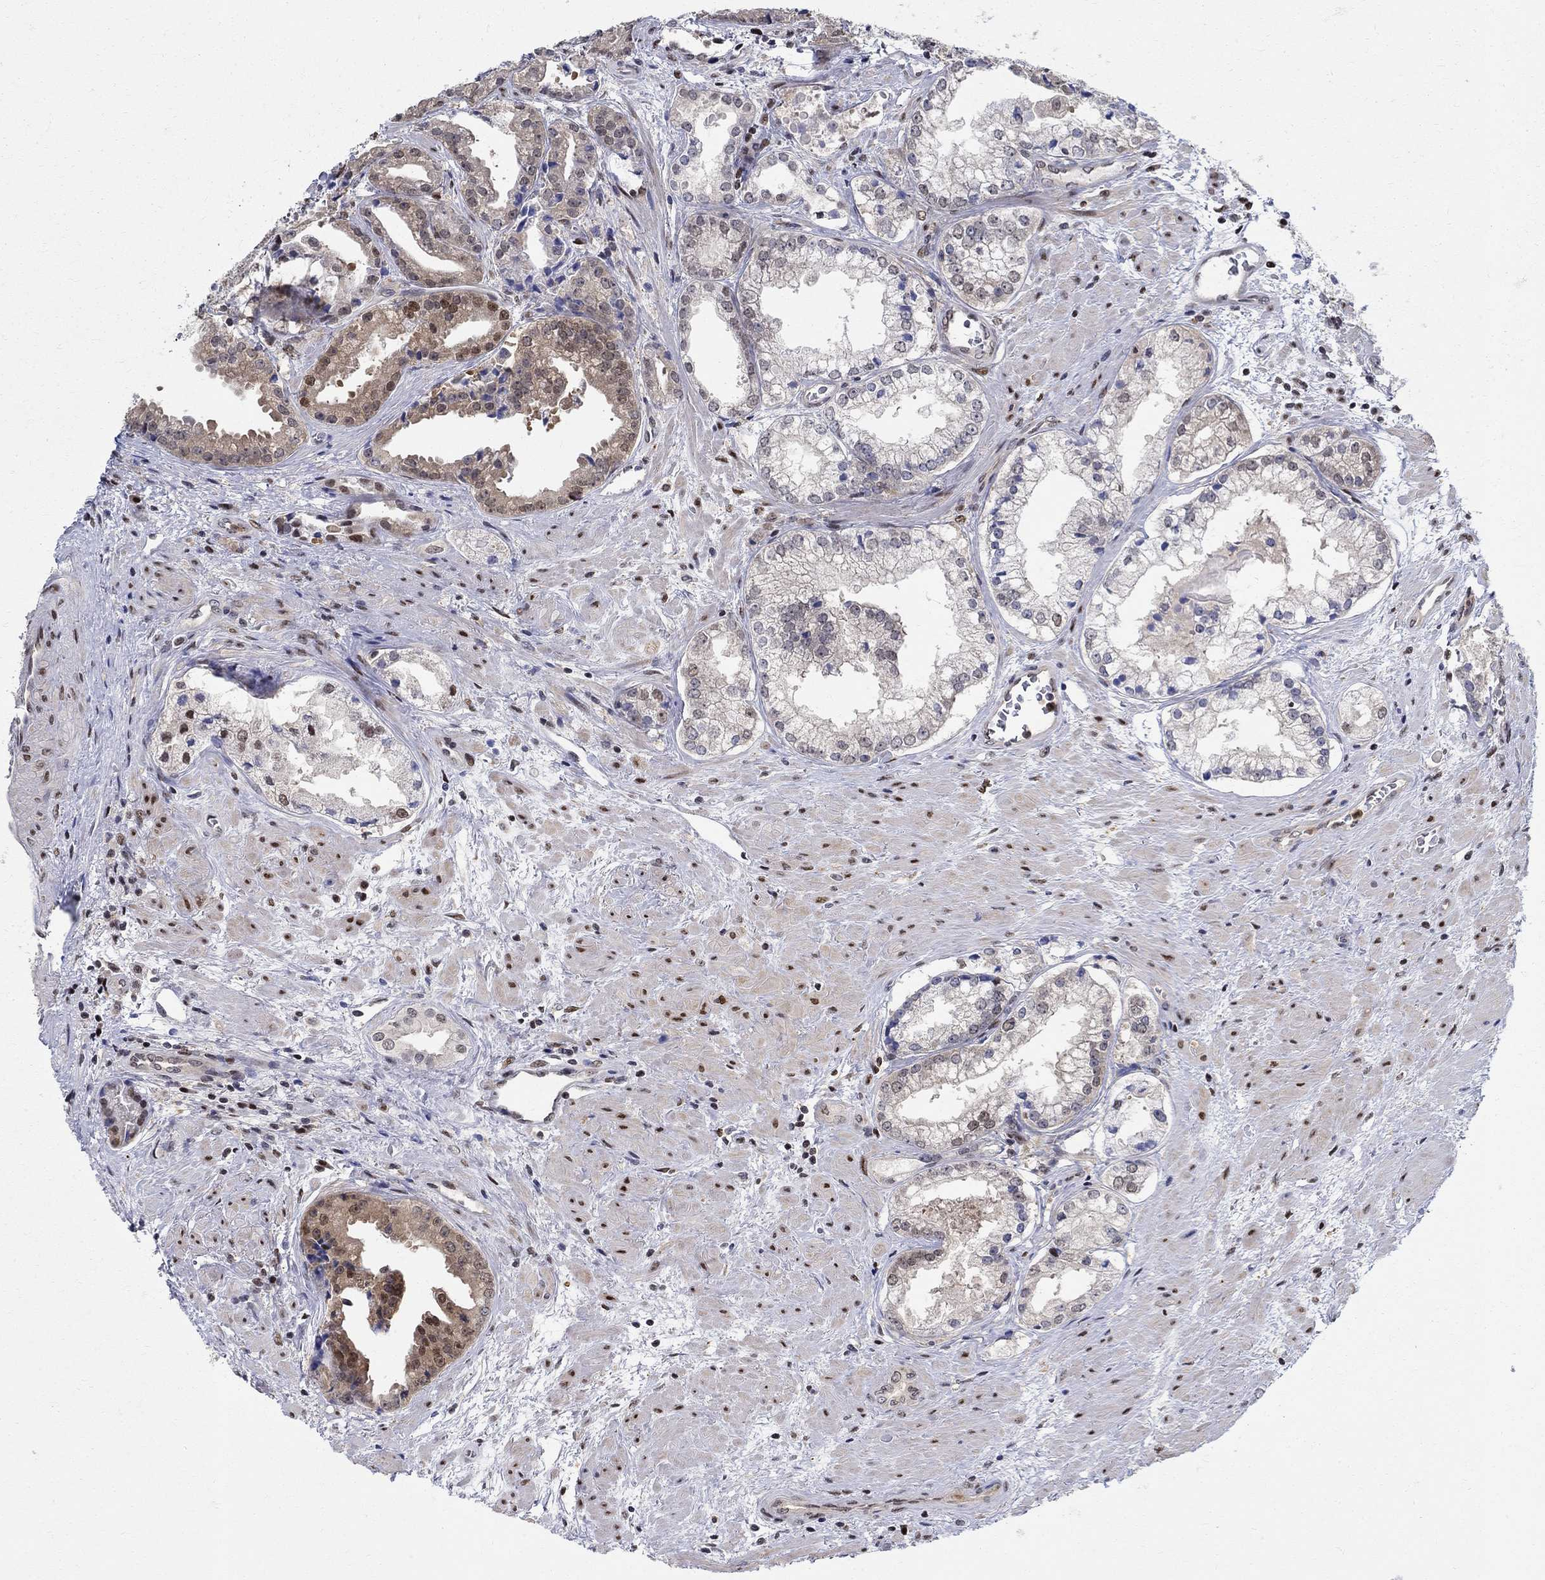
{"staining": {"intensity": "moderate", "quantity": ">75%", "location": "nuclear"}, "tissue": "prostate cancer", "cell_type": "Tumor cells", "image_type": "cancer", "snomed": [{"axis": "morphology", "description": "Adenocarcinoma, NOS"}, {"axis": "morphology", "description": "Adenocarcinoma, High grade"}, {"axis": "topography", "description": "Prostate"}], "caption": "Approximately >75% of tumor cells in prostate high-grade adenocarcinoma show moderate nuclear protein expression as visualized by brown immunohistochemical staining.", "gene": "ZNF594", "patient": {"sex": "male", "age": 64}}